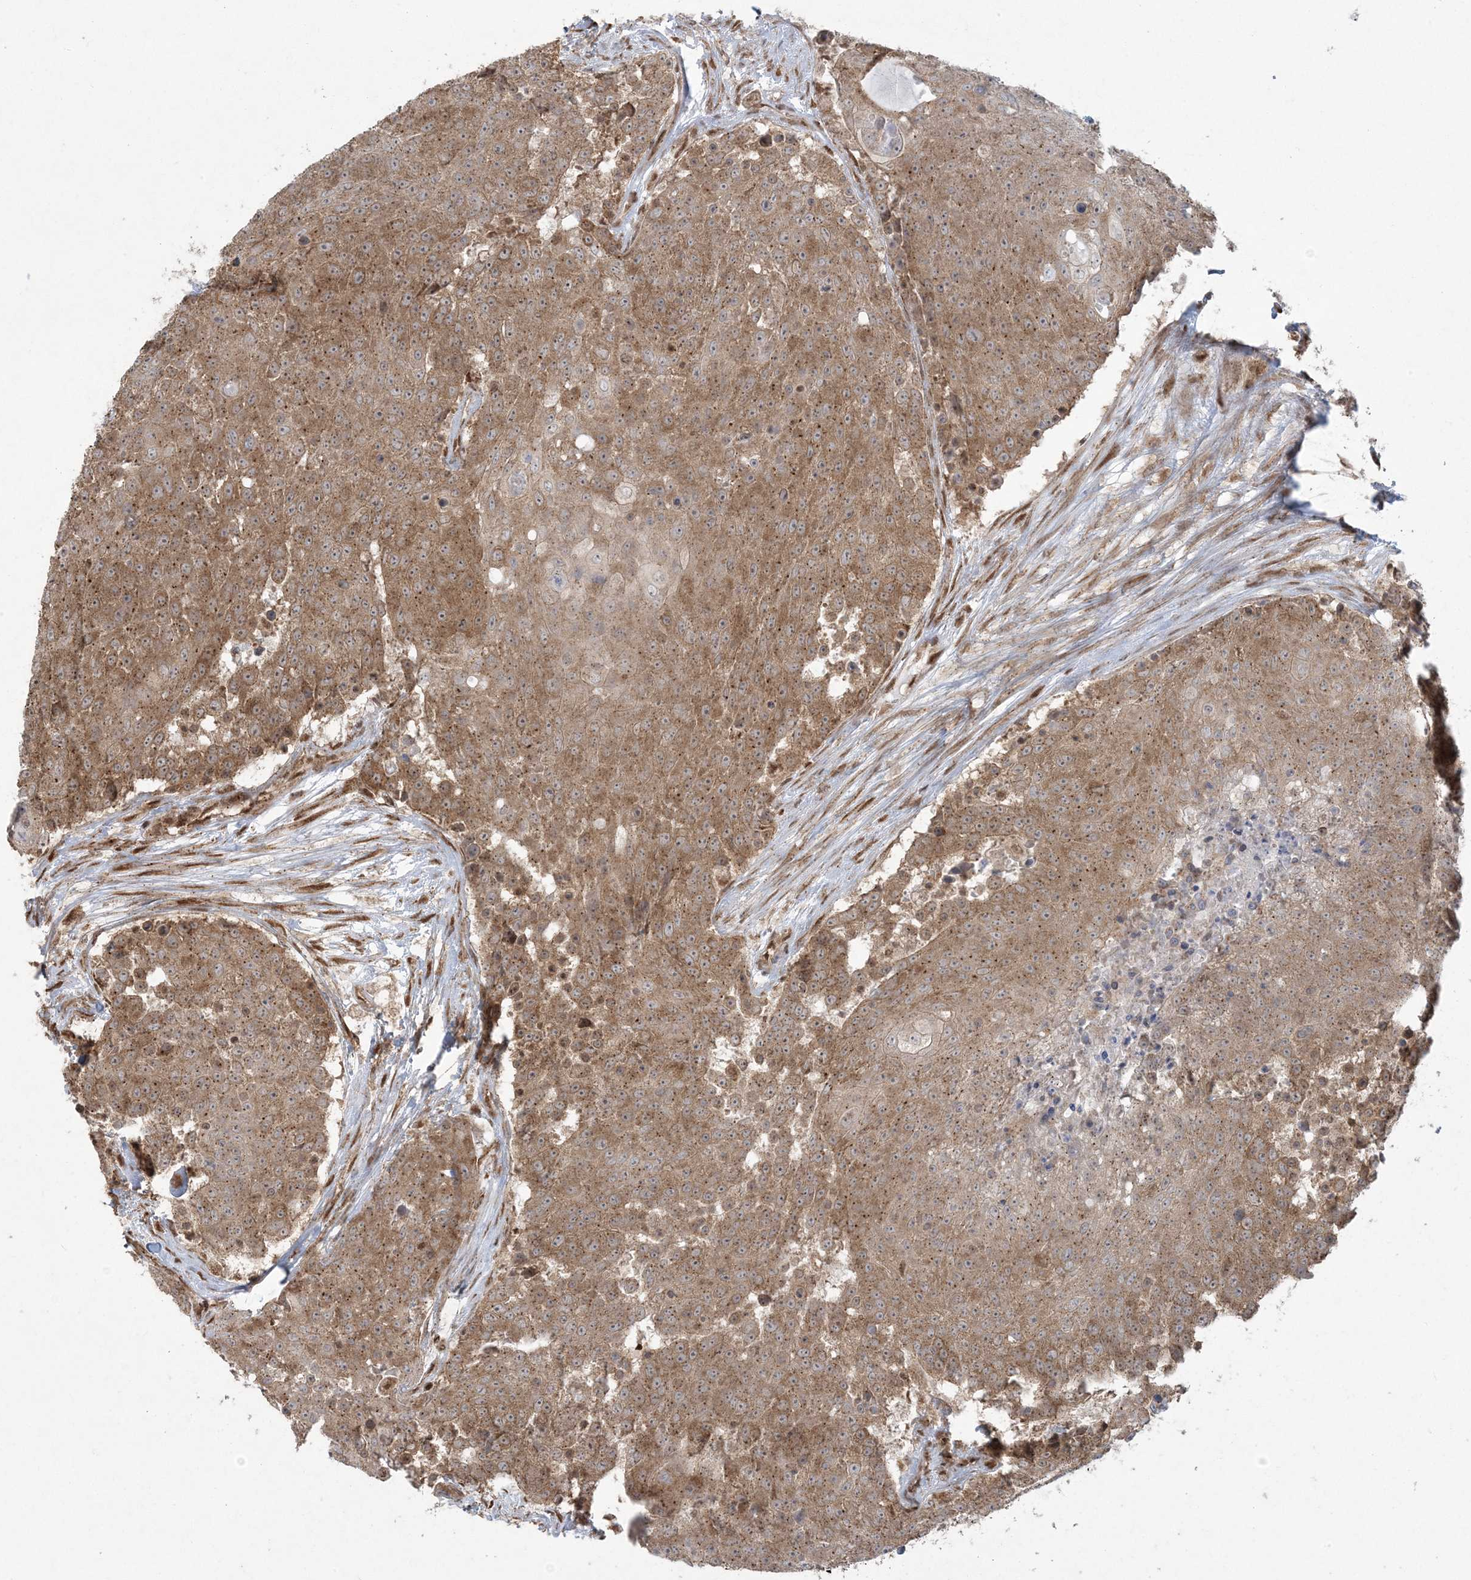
{"staining": {"intensity": "moderate", "quantity": ">75%", "location": "cytoplasmic/membranous"}, "tissue": "urothelial cancer", "cell_type": "Tumor cells", "image_type": "cancer", "snomed": [{"axis": "morphology", "description": "Urothelial carcinoma, High grade"}, {"axis": "topography", "description": "Urinary bladder"}], "caption": "Immunohistochemical staining of human urothelial cancer exhibits medium levels of moderate cytoplasmic/membranous staining in about >75% of tumor cells.", "gene": "ABCF3", "patient": {"sex": "female", "age": 63}}